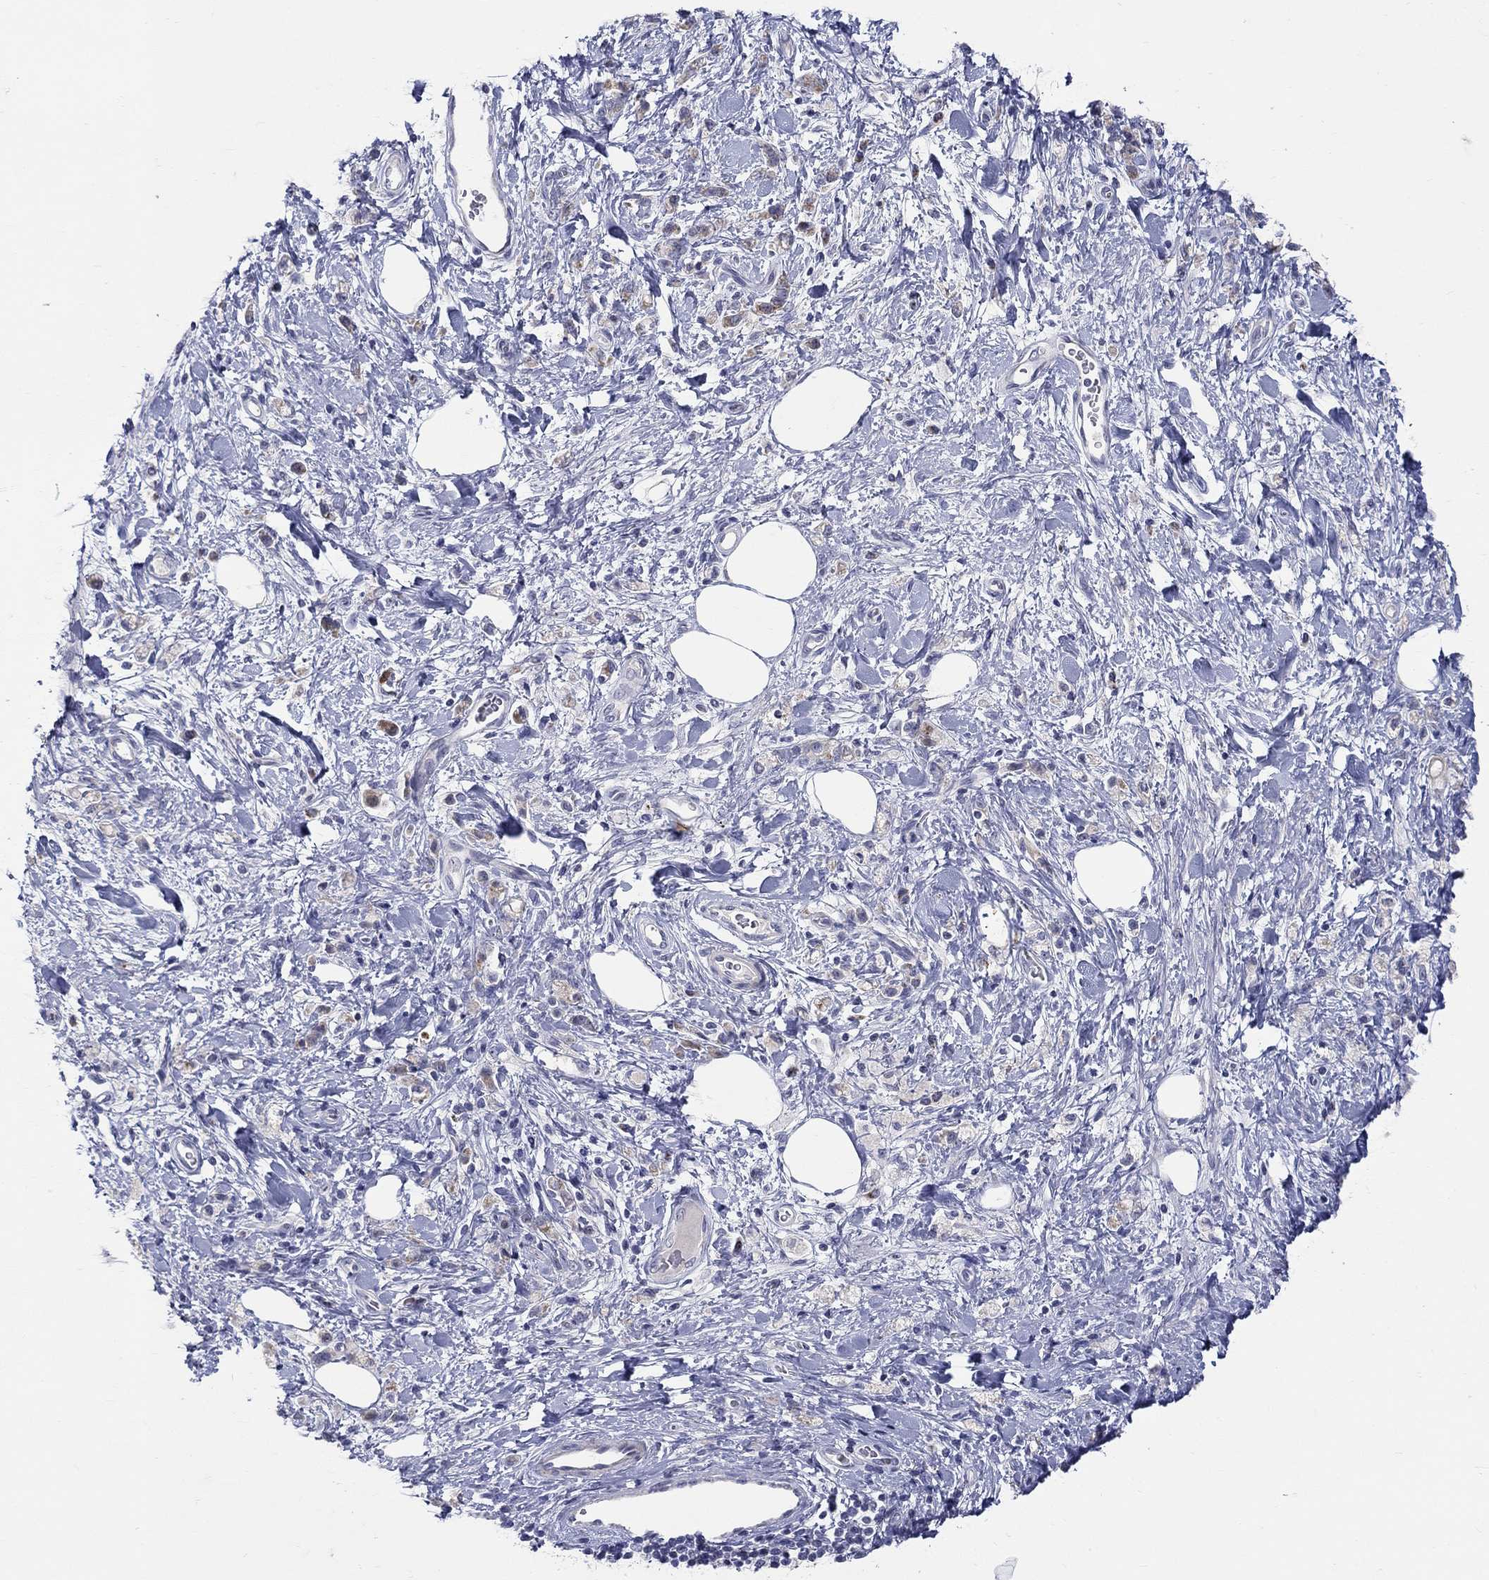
{"staining": {"intensity": "moderate", "quantity": "25%-75%", "location": "cytoplasmic/membranous"}, "tissue": "stomach cancer", "cell_type": "Tumor cells", "image_type": "cancer", "snomed": [{"axis": "morphology", "description": "Adenocarcinoma, NOS"}, {"axis": "topography", "description": "Stomach"}], "caption": "Stomach cancer (adenocarcinoma) was stained to show a protein in brown. There is medium levels of moderate cytoplasmic/membranous expression in approximately 25%-75% of tumor cells.", "gene": "HMX2", "patient": {"sex": "male", "age": 77}}